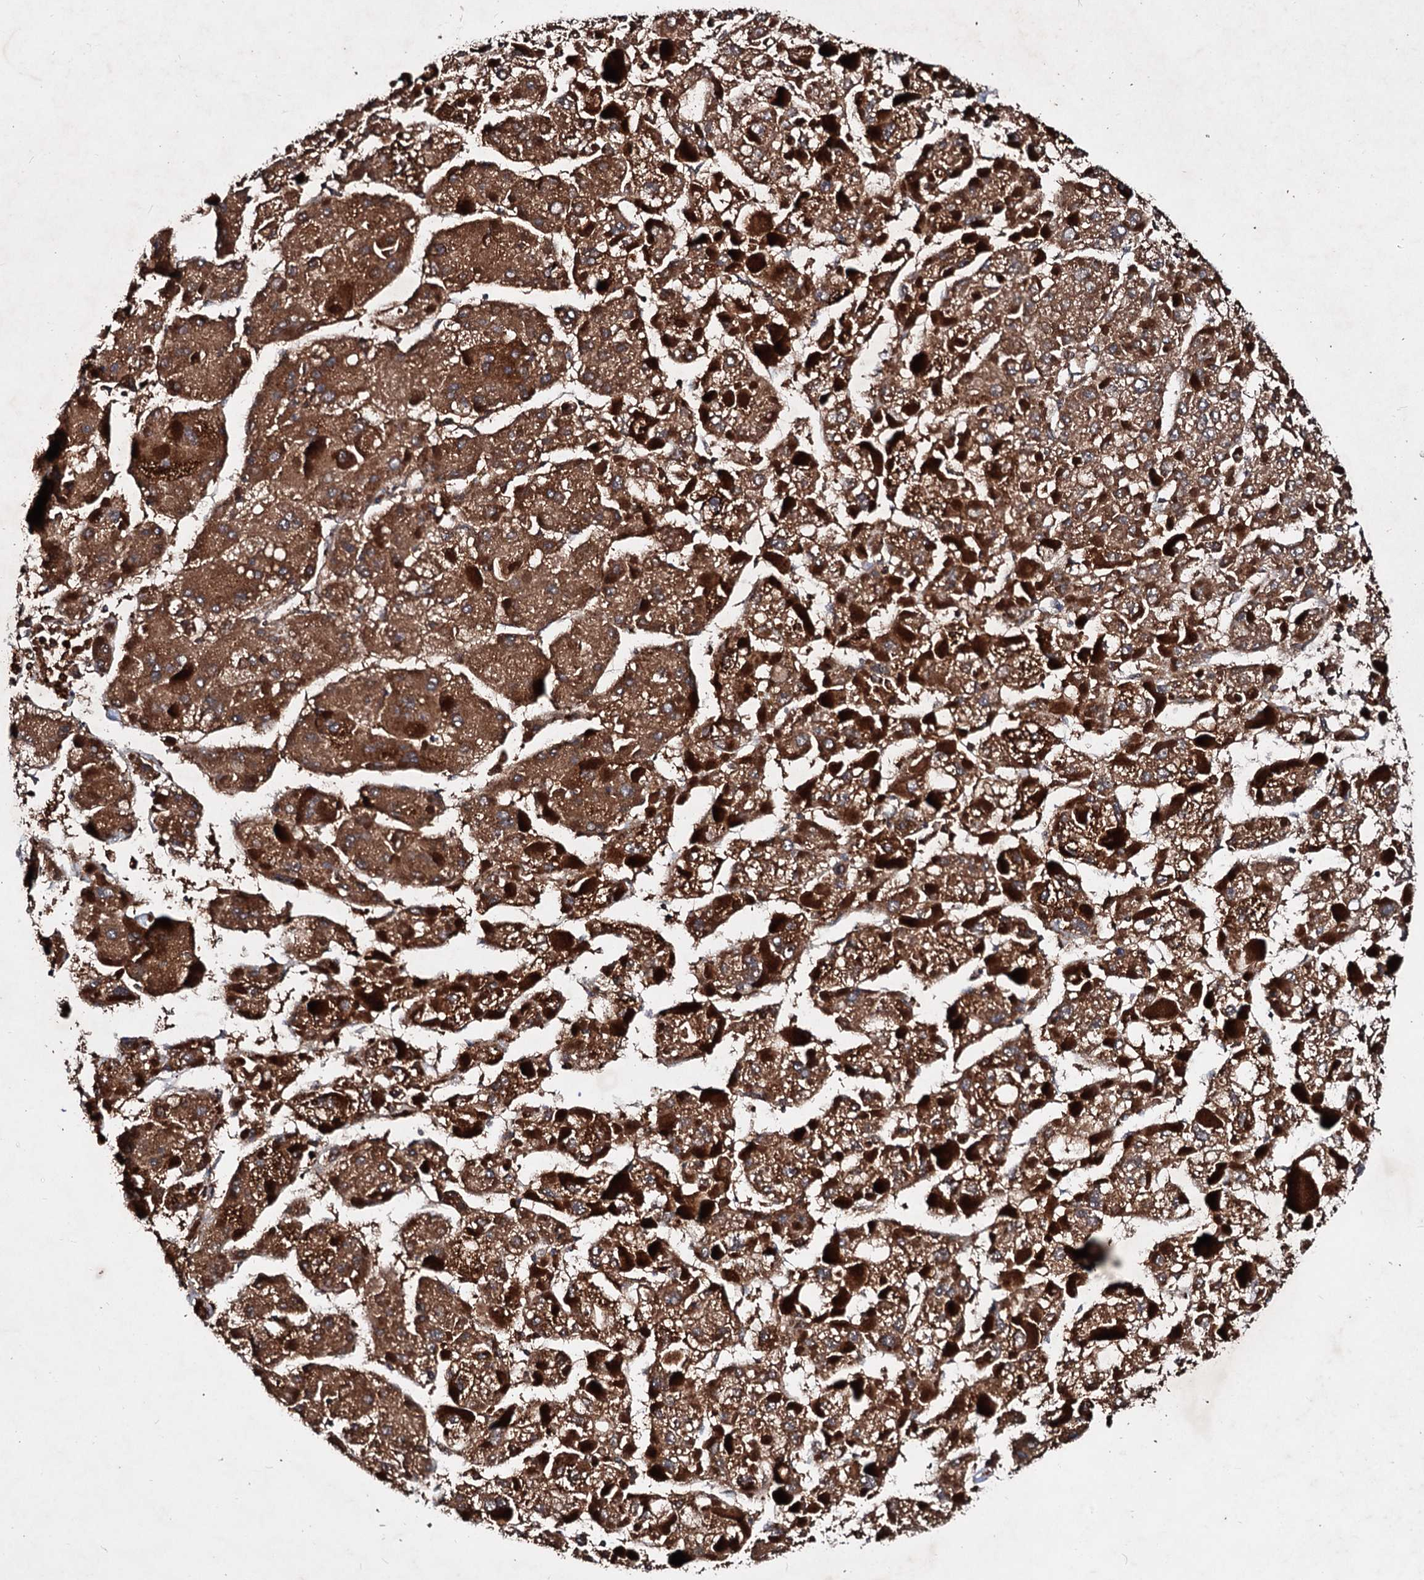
{"staining": {"intensity": "strong", "quantity": ">75%", "location": "cytoplasmic/membranous"}, "tissue": "liver cancer", "cell_type": "Tumor cells", "image_type": "cancer", "snomed": [{"axis": "morphology", "description": "Carcinoma, Hepatocellular, NOS"}, {"axis": "topography", "description": "Liver"}], "caption": "Protein staining shows strong cytoplasmic/membranous positivity in approximately >75% of tumor cells in liver cancer. Nuclei are stained in blue.", "gene": "EXTL1", "patient": {"sex": "female", "age": 73}}